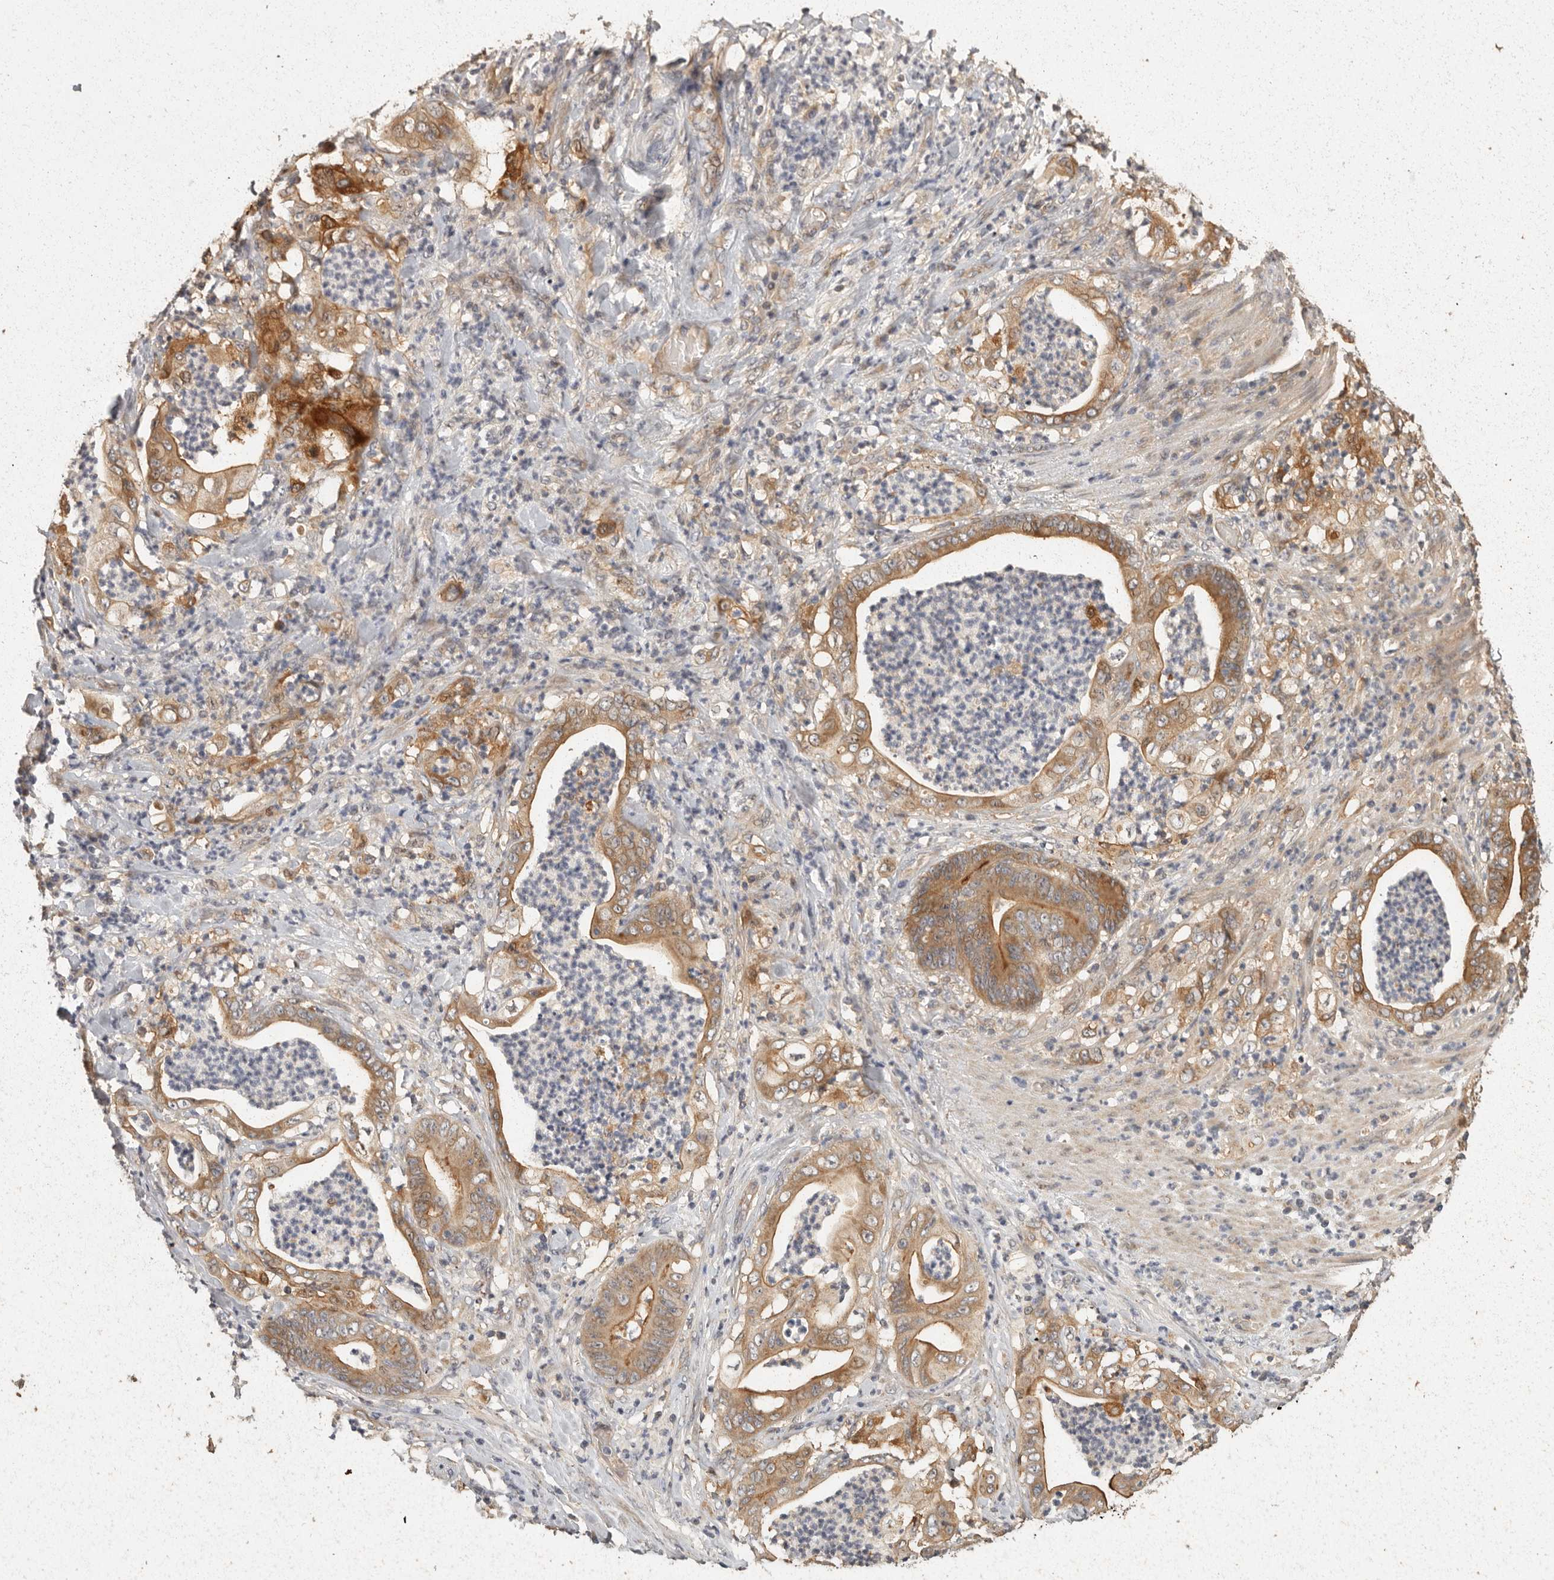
{"staining": {"intensity": "moderate", "quantity": ">75%", "location": "cytoplasmic/membranous"}, "tissue": "stomach cancer", "cell_type": "Tumor cells", "image_type": "cancer", "snomed": [{"axis": "morphology", "description": "Adenocarcinoma, NOS"}, {"axis": "topography", "description": "Stomach"}], "caption": "Human stomach cancer (adenocarcinoma) stained with a brown dye displays moderate cytoplasmic/membranous positive positivity in approximately >75% of tumor cells.", "gene": "BAIAP2", "patient": {"sex": "female", "age": 73}}